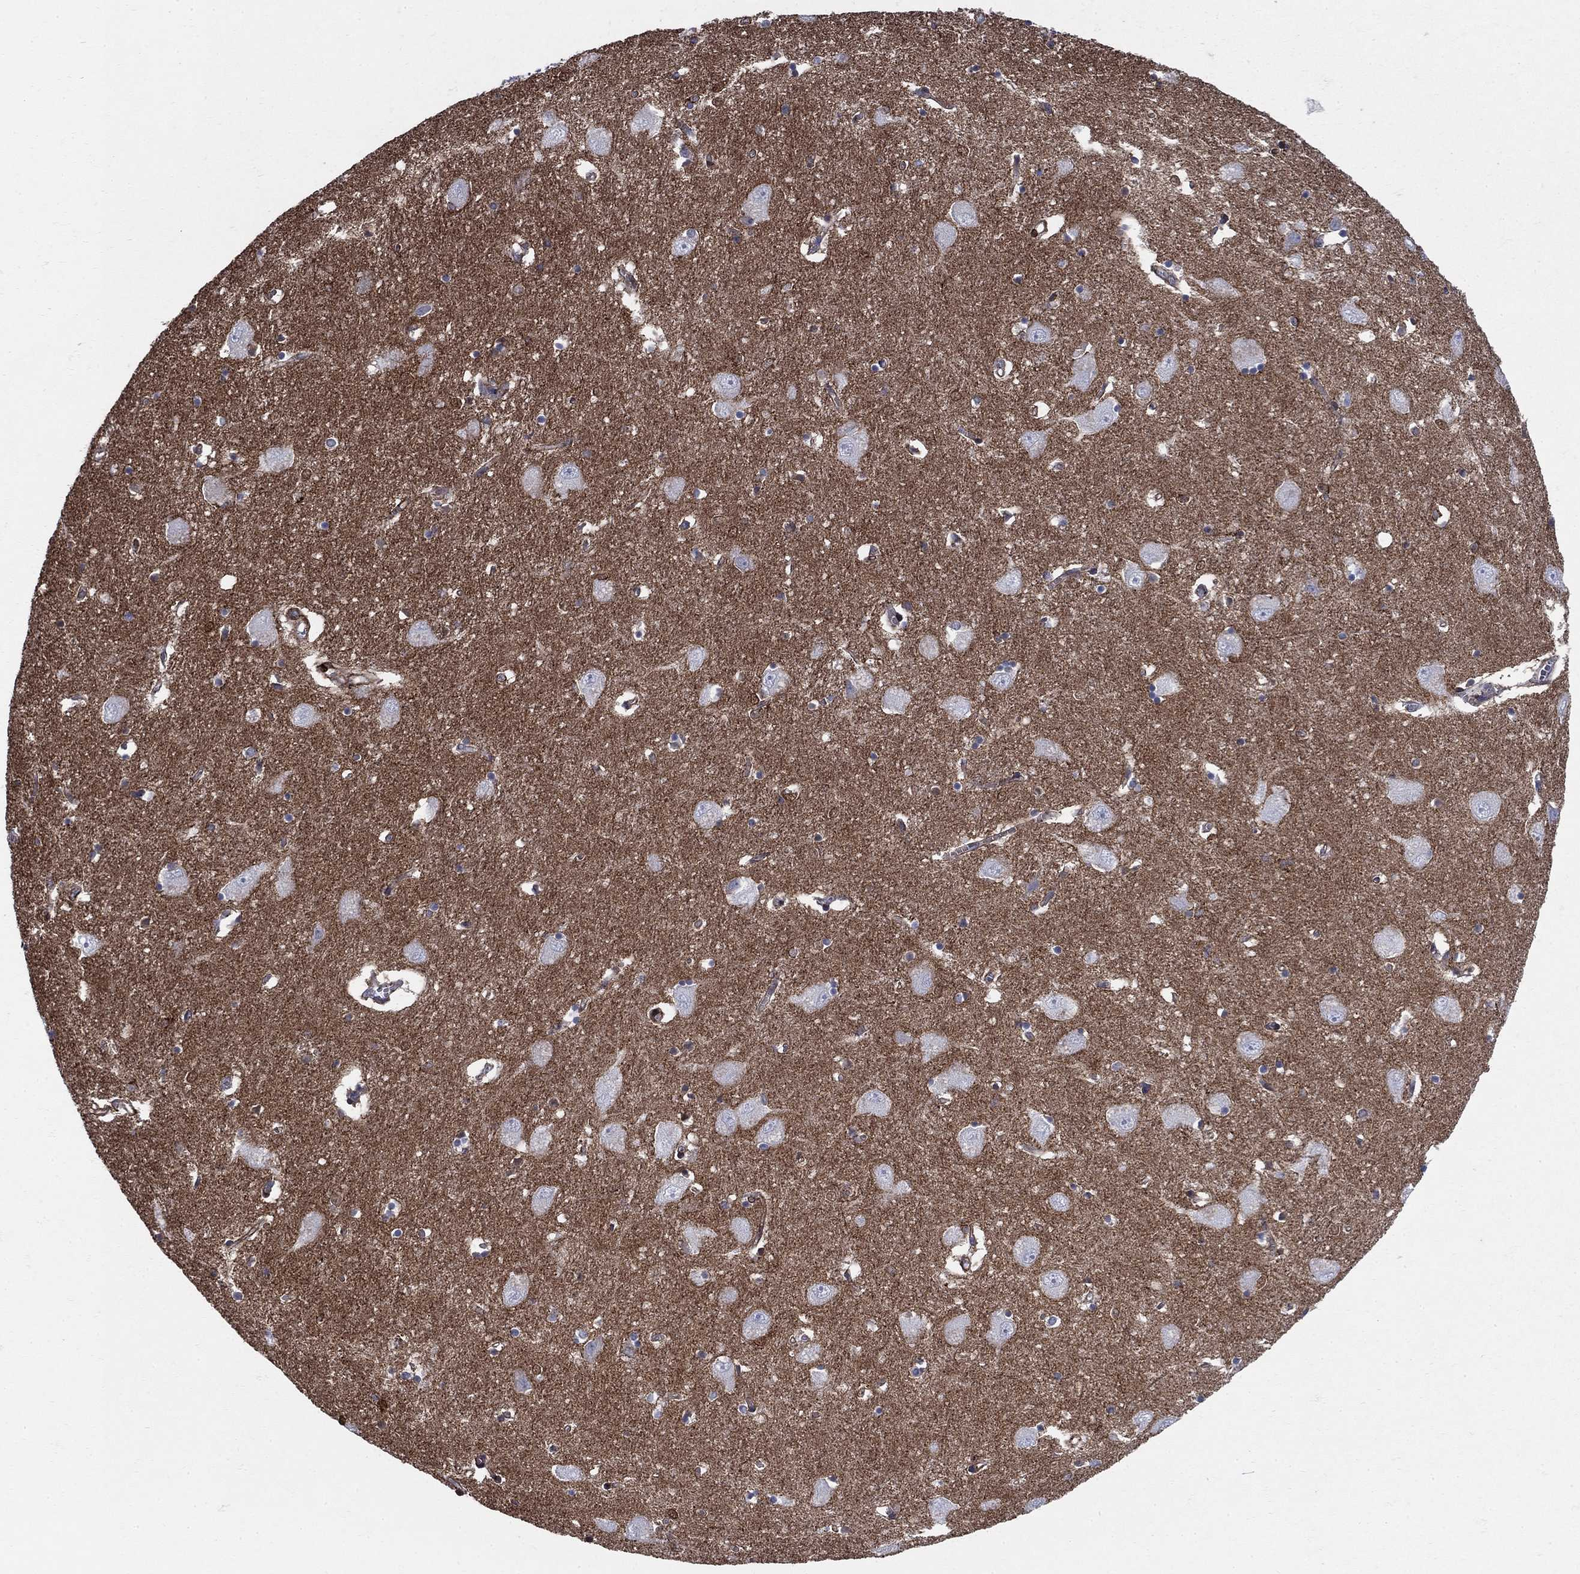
{"staining": {"intensity": "strong", "quantity": "<25%", "location": "cytoplasmic/membranous"}, "tissue": "caudate", "cell_type": "Glial cells", "image_type": "normal", "snomed": [{"axis": "morphology", "description": "Normal tissue, NOS"}, {"axis": "topography", "description": "Lateral ventricle wall"}], "caption": "Protein positivity by immunohistochemistry demonstrates strong cytoplasmic/membranous expression in approximately <25% of glial cells in unremarkable caudate.", "gene": "SEPTIN8", "patient": {"sex": "male", "age": 54}}